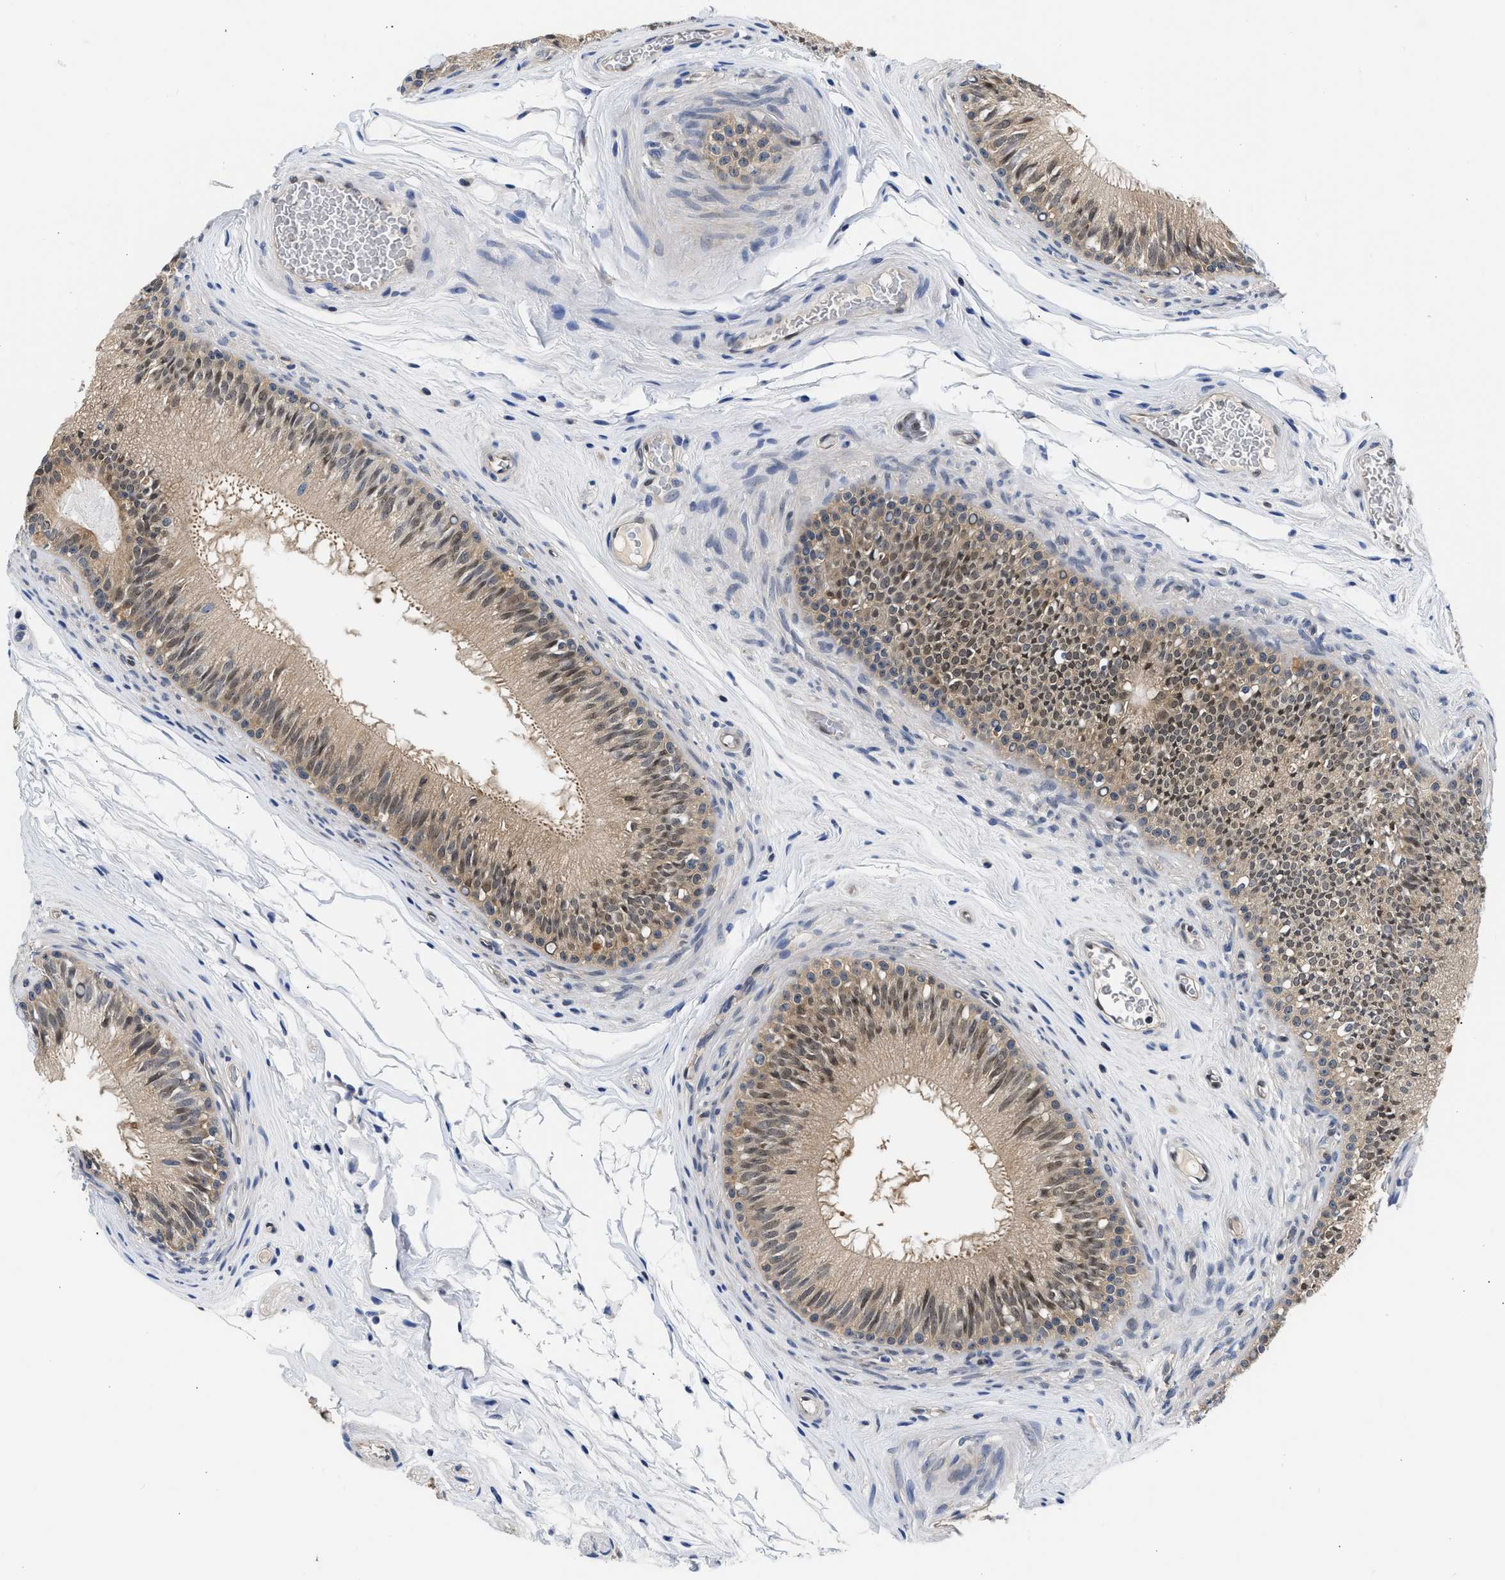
{"staining": {"intensity": "moderate", "quantity": "25%-75%", "location": "cytoplasmic/membranous,nuclear"}, "tissue": "epididymis", "cell_type": "Glandular cells", "image_type": "normal", "snomed": [{"axis": "morphology", "description": "Normal tissue, NOS"}, {"axis": "topography", "description": "Testis"}, {"axis": "topography", "description": "Epididymis"}], "caption": "An IHC image of benign tissue is shown. Protein staining in brown labels moderate cytoplasmic/membranous,nuclear positivity in epididymis within glandular cells. Using DAB (3,3'-diaminobenzidine) (brown) and hematoxylin (blue) stains, captured at high magnification using brightfield microscopy.", "gene": "XPO5", "patient": {"sex": "male", "age": 36}}